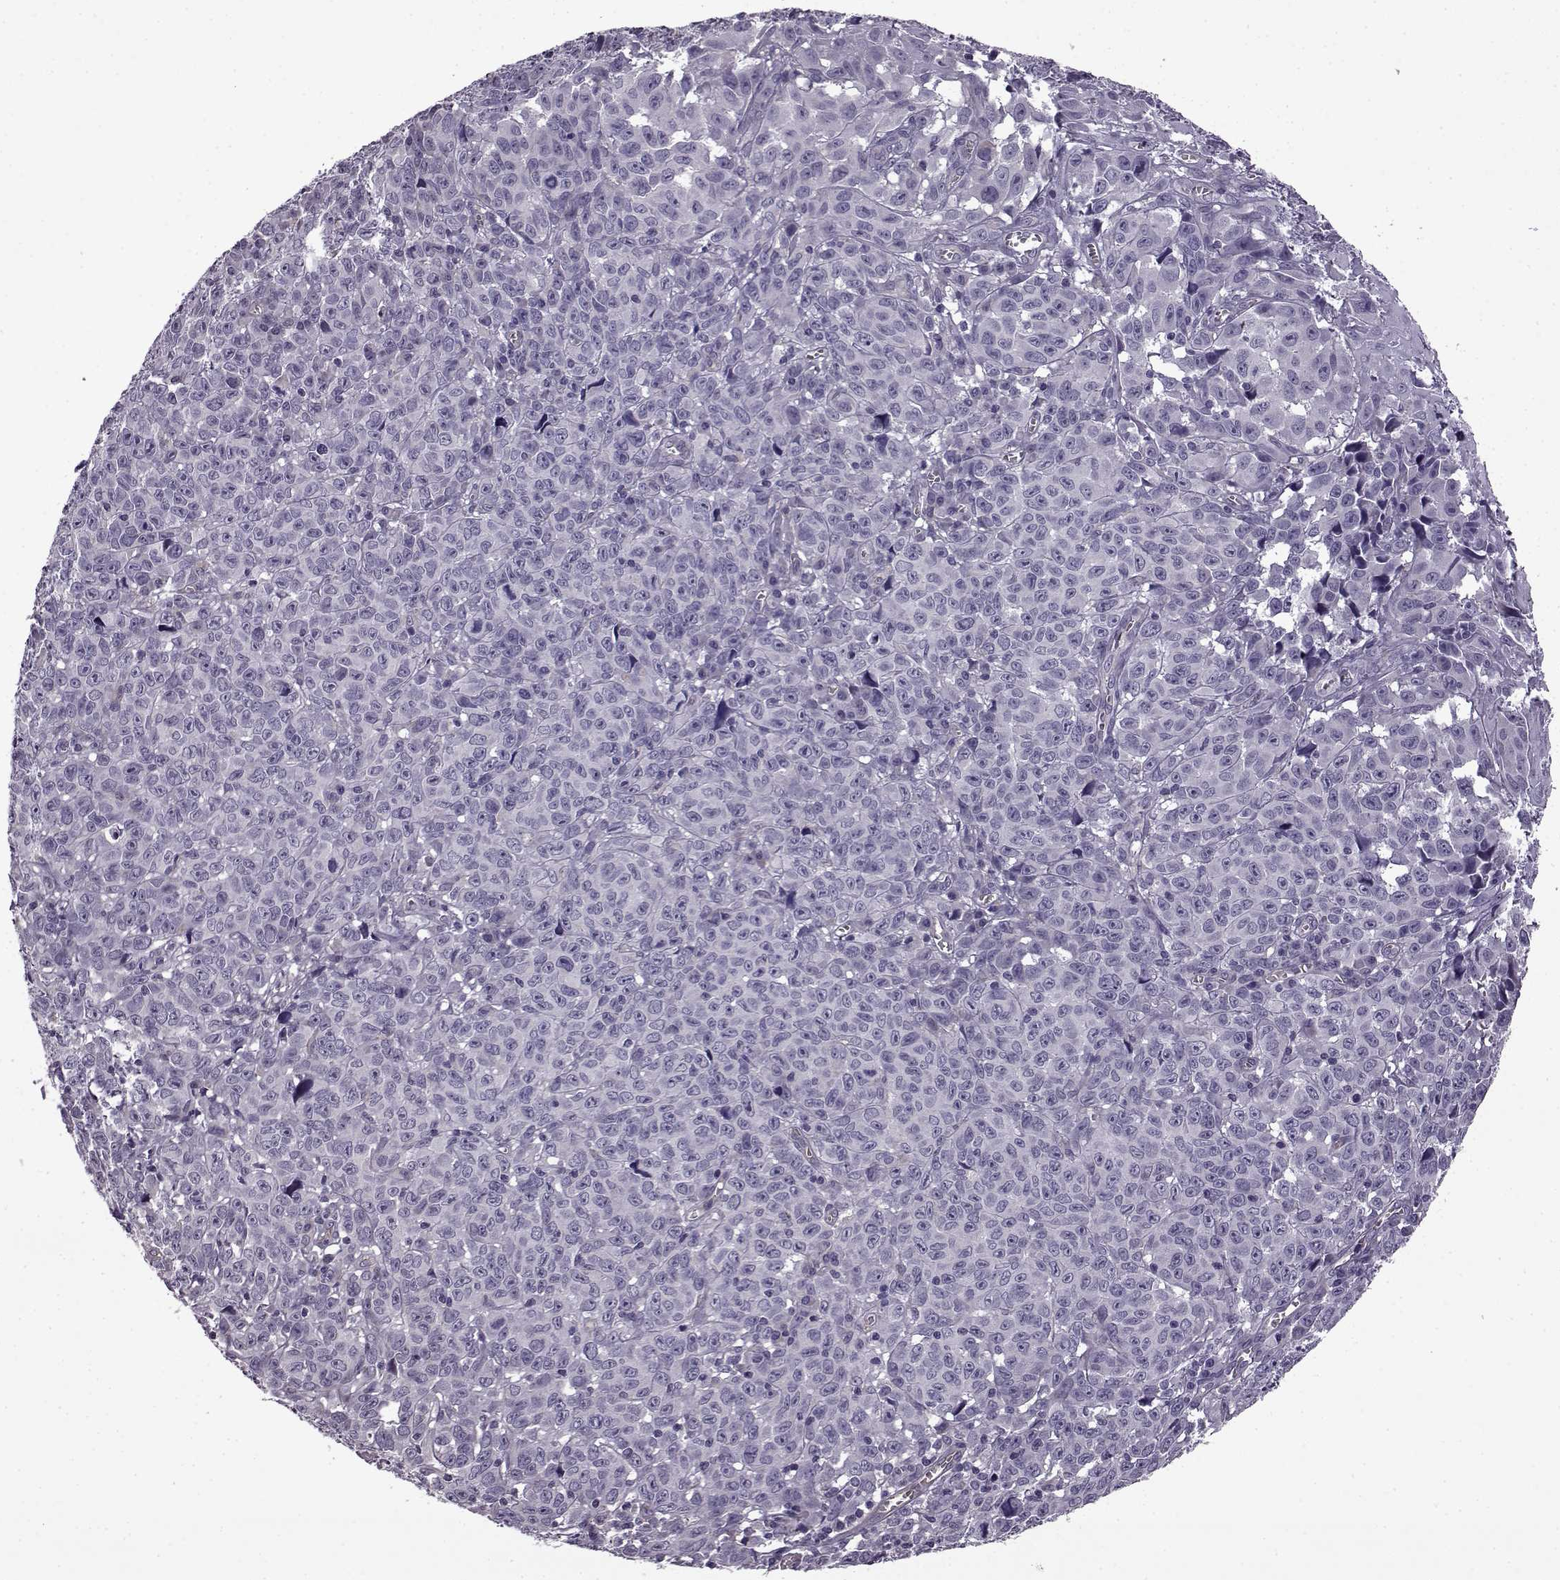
{"staining": {"intensity": "negative", "quantity": "none", "location": "none"}, "tissue": "melanoma", "cell_type": "Tumor cells", "image_type": "cancer", "snomed": [{"axis": "morphology", "description": "Malignant melanoma, NOS"}, {"axis": "topography", "description": "Vulva, labia, clitoris and Bartholin´s gland, NO"}], "caption": "This is a histopathology image of immunohistochemistry (IHC) staining of malignant melanoma, which shows no positivity in tumor cells. (DAB (3,3'-diaminobenzidine) IHC, high magnification).", "gene": "EDDM3B", "patient": {"sex": "female", "age": 75}}